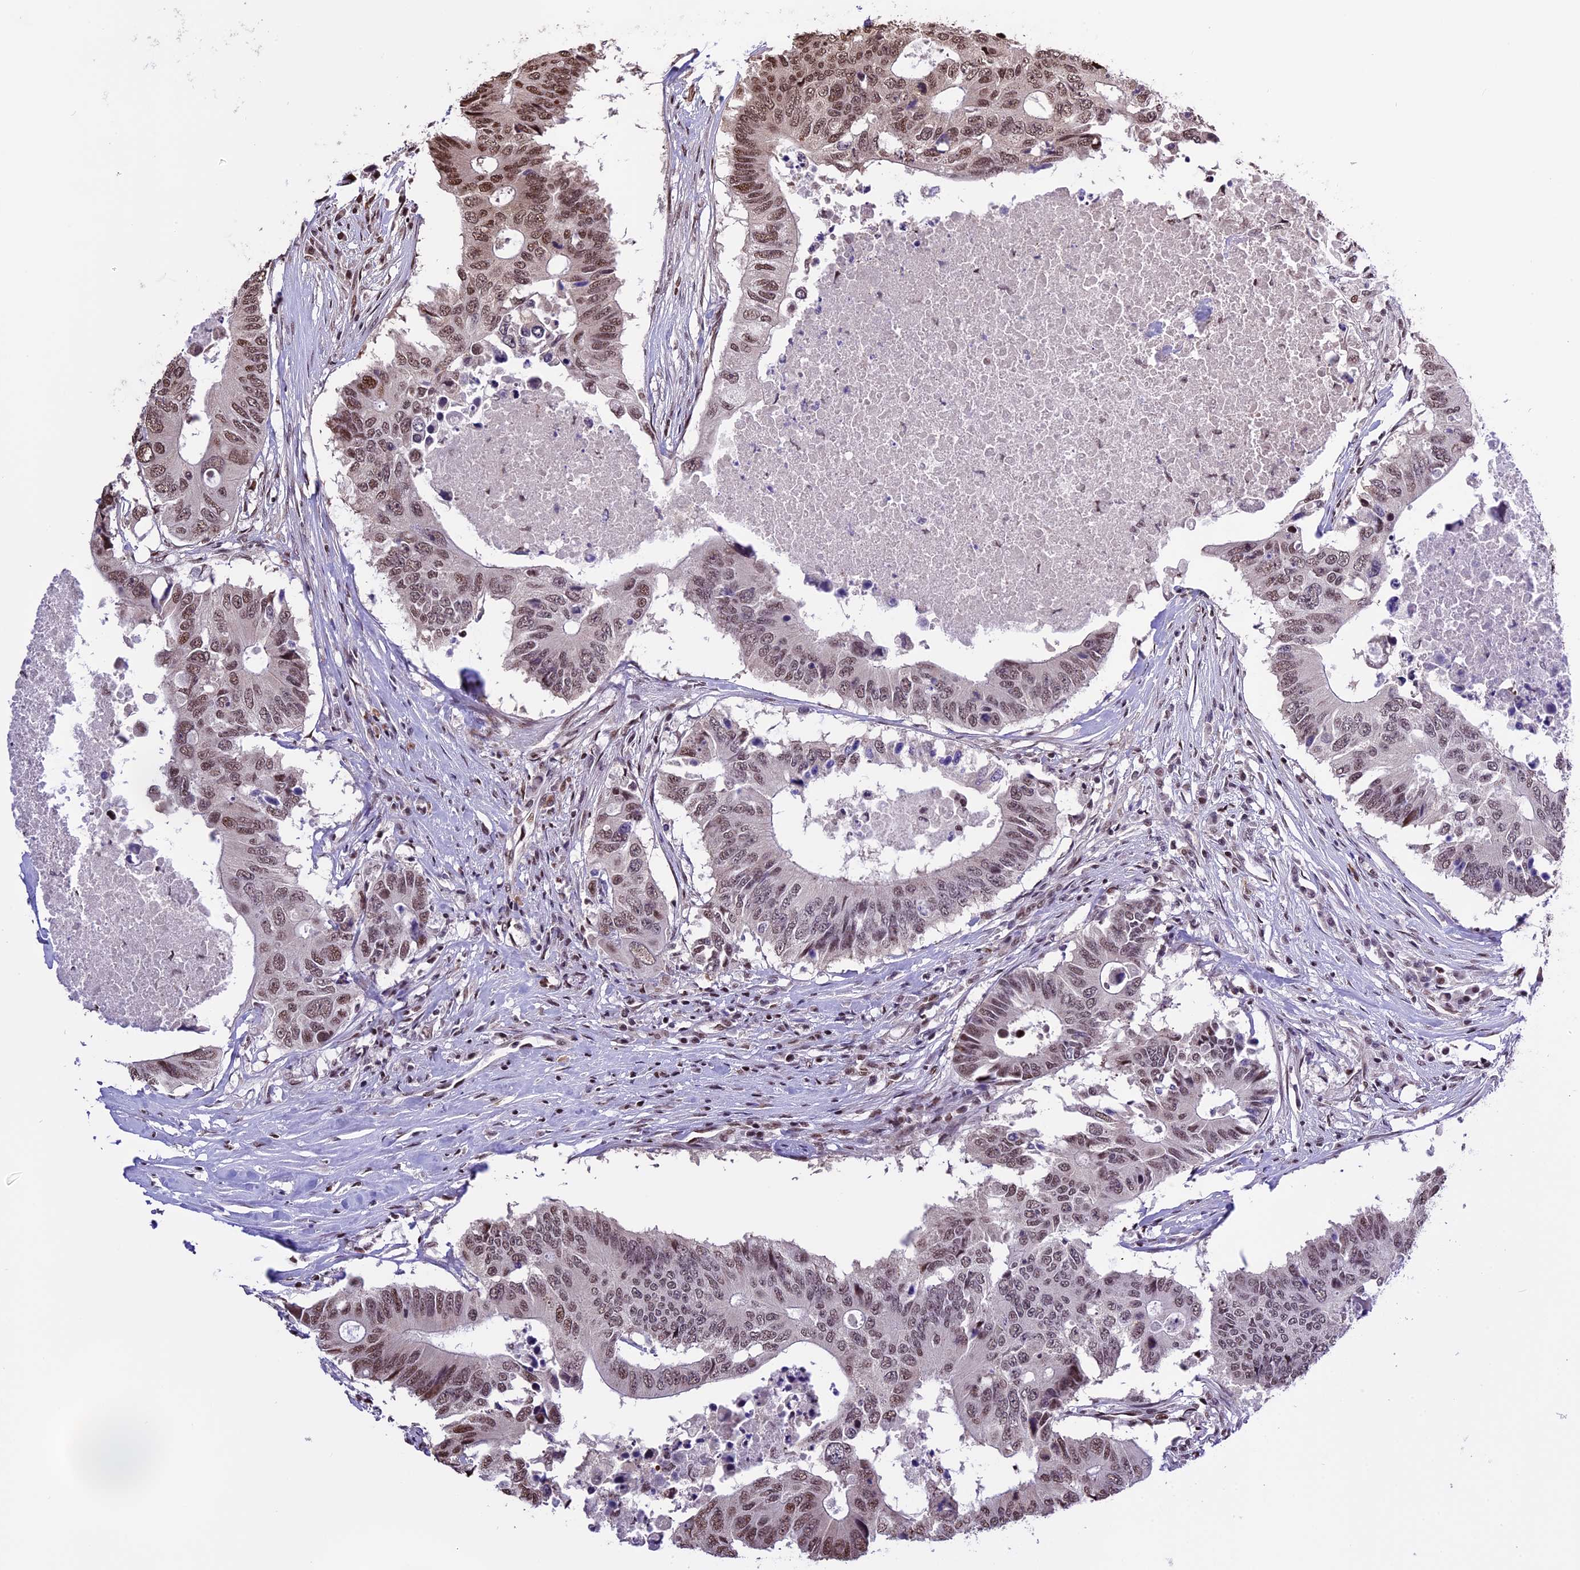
{"staining": {"intensity": "moderate", "quantity": ">75%", "location": "nuclear"}, "tissue": "colorectal cancer", "cell_type": "Tumor cells", "image_type": "cancer", "snomed": [{"axis": "morphology", "description": "Adenocarcinoma, NOS"}, {"axis": "topography", "description": "Colon"}], "caption": "A micrograph showing moderate nuclear staining in about >75% of tumor cells in adenocarcinoma (colorectal), as visualized by brown immunohistochemical staining.", "gene": "POLR3E", "patient": {"sex": "male", "age": 71}}